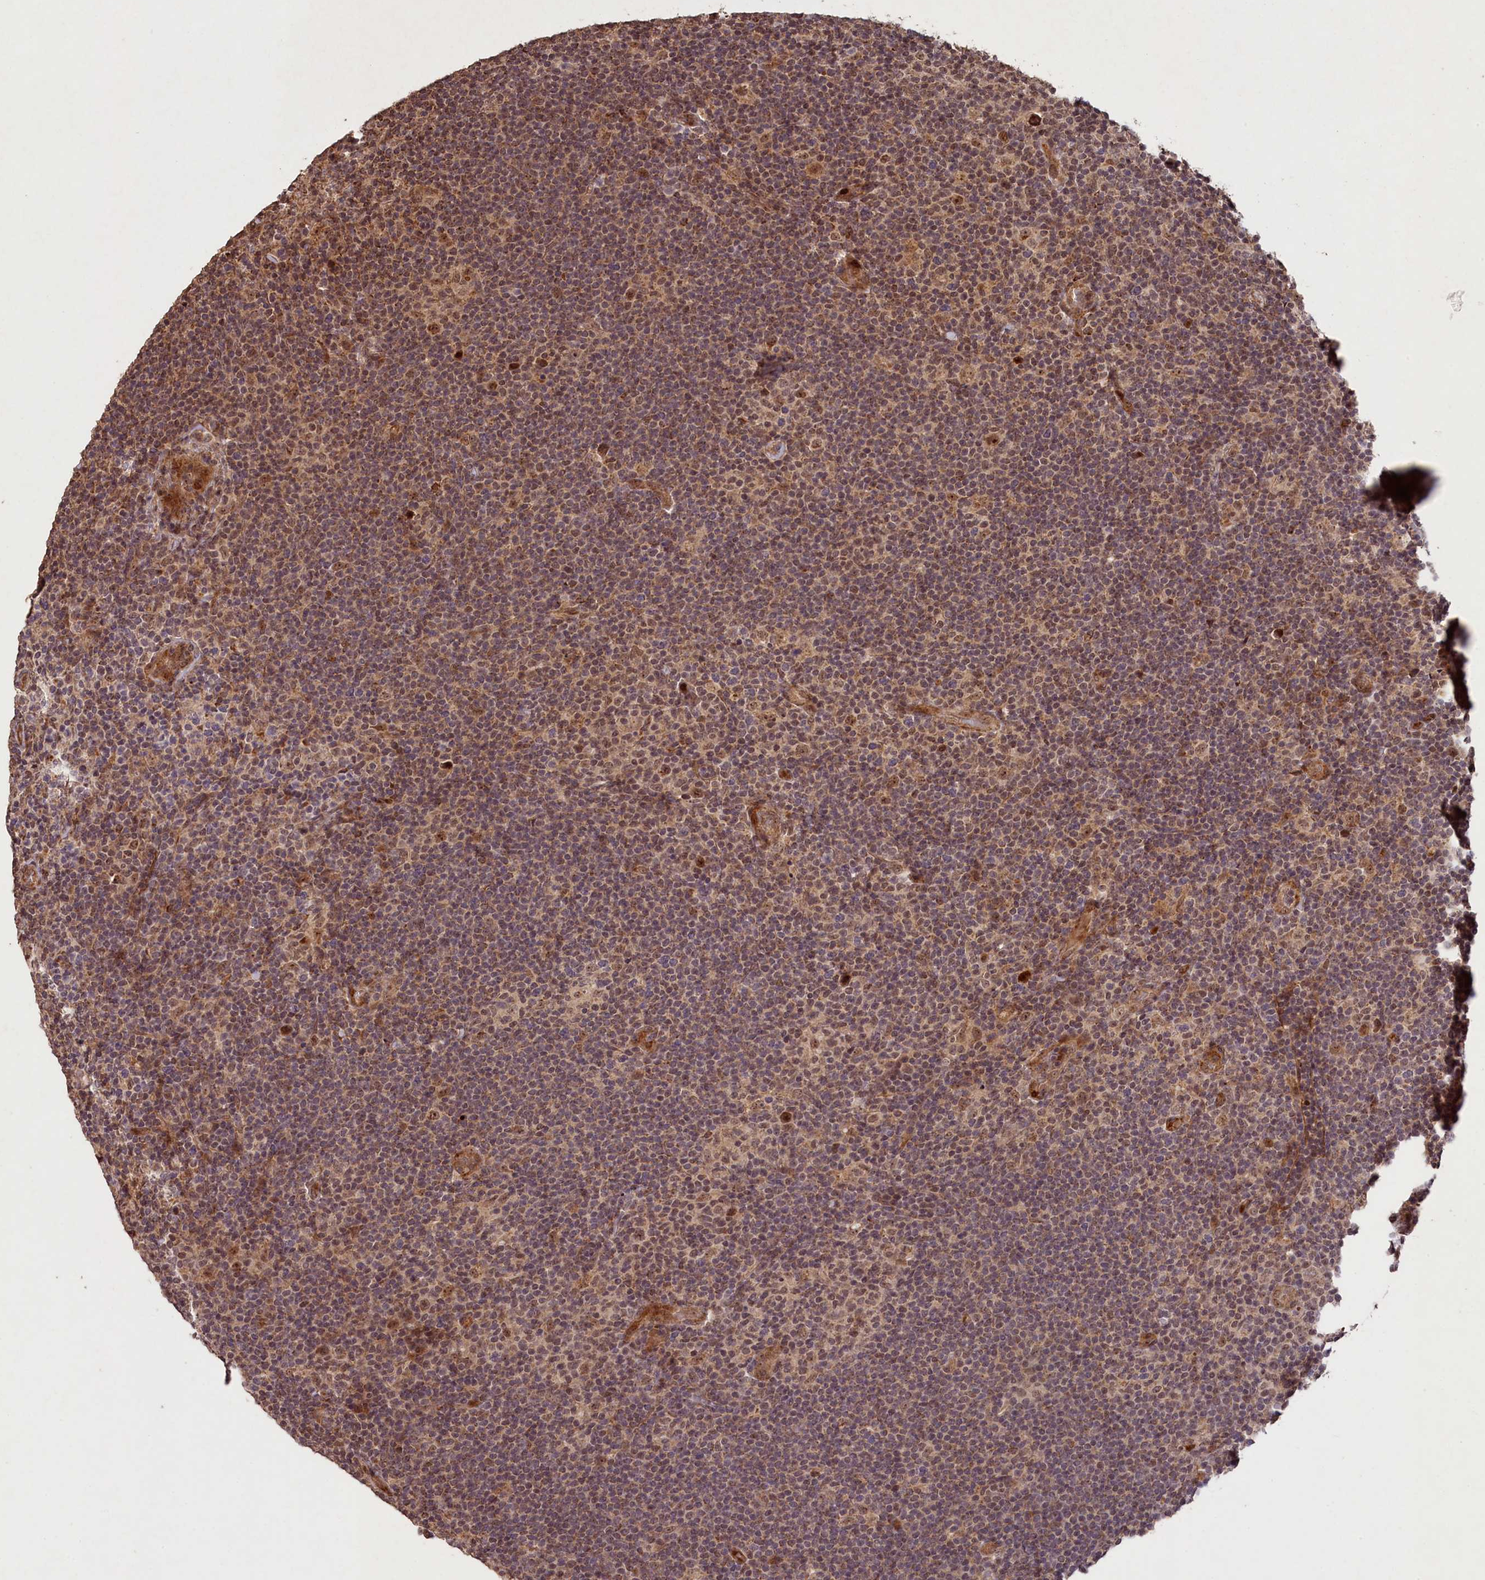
{"staining": {"intensity": "moderate", "quantity": ">75%", "location": "cytoplasmic/membranous,nuclear"}, "tissue": "lymphoma", "cell_type": "Tumor cells", "image_type": "cancer", "snomed": [{"axis": "morphology", "description": "Hodgkin's disease, NOS"}, {"axis": "topography", "description": "Lymph node"}], "caption": "An image showing moderate cytoplasmic/membranous and nuclear positivity in about >75% of tumor cells in lymphoma, as visualized by brown immunohistochemical staining.", "gene": "SHPRH", "patient": {"sex": "female", "age": 57}}